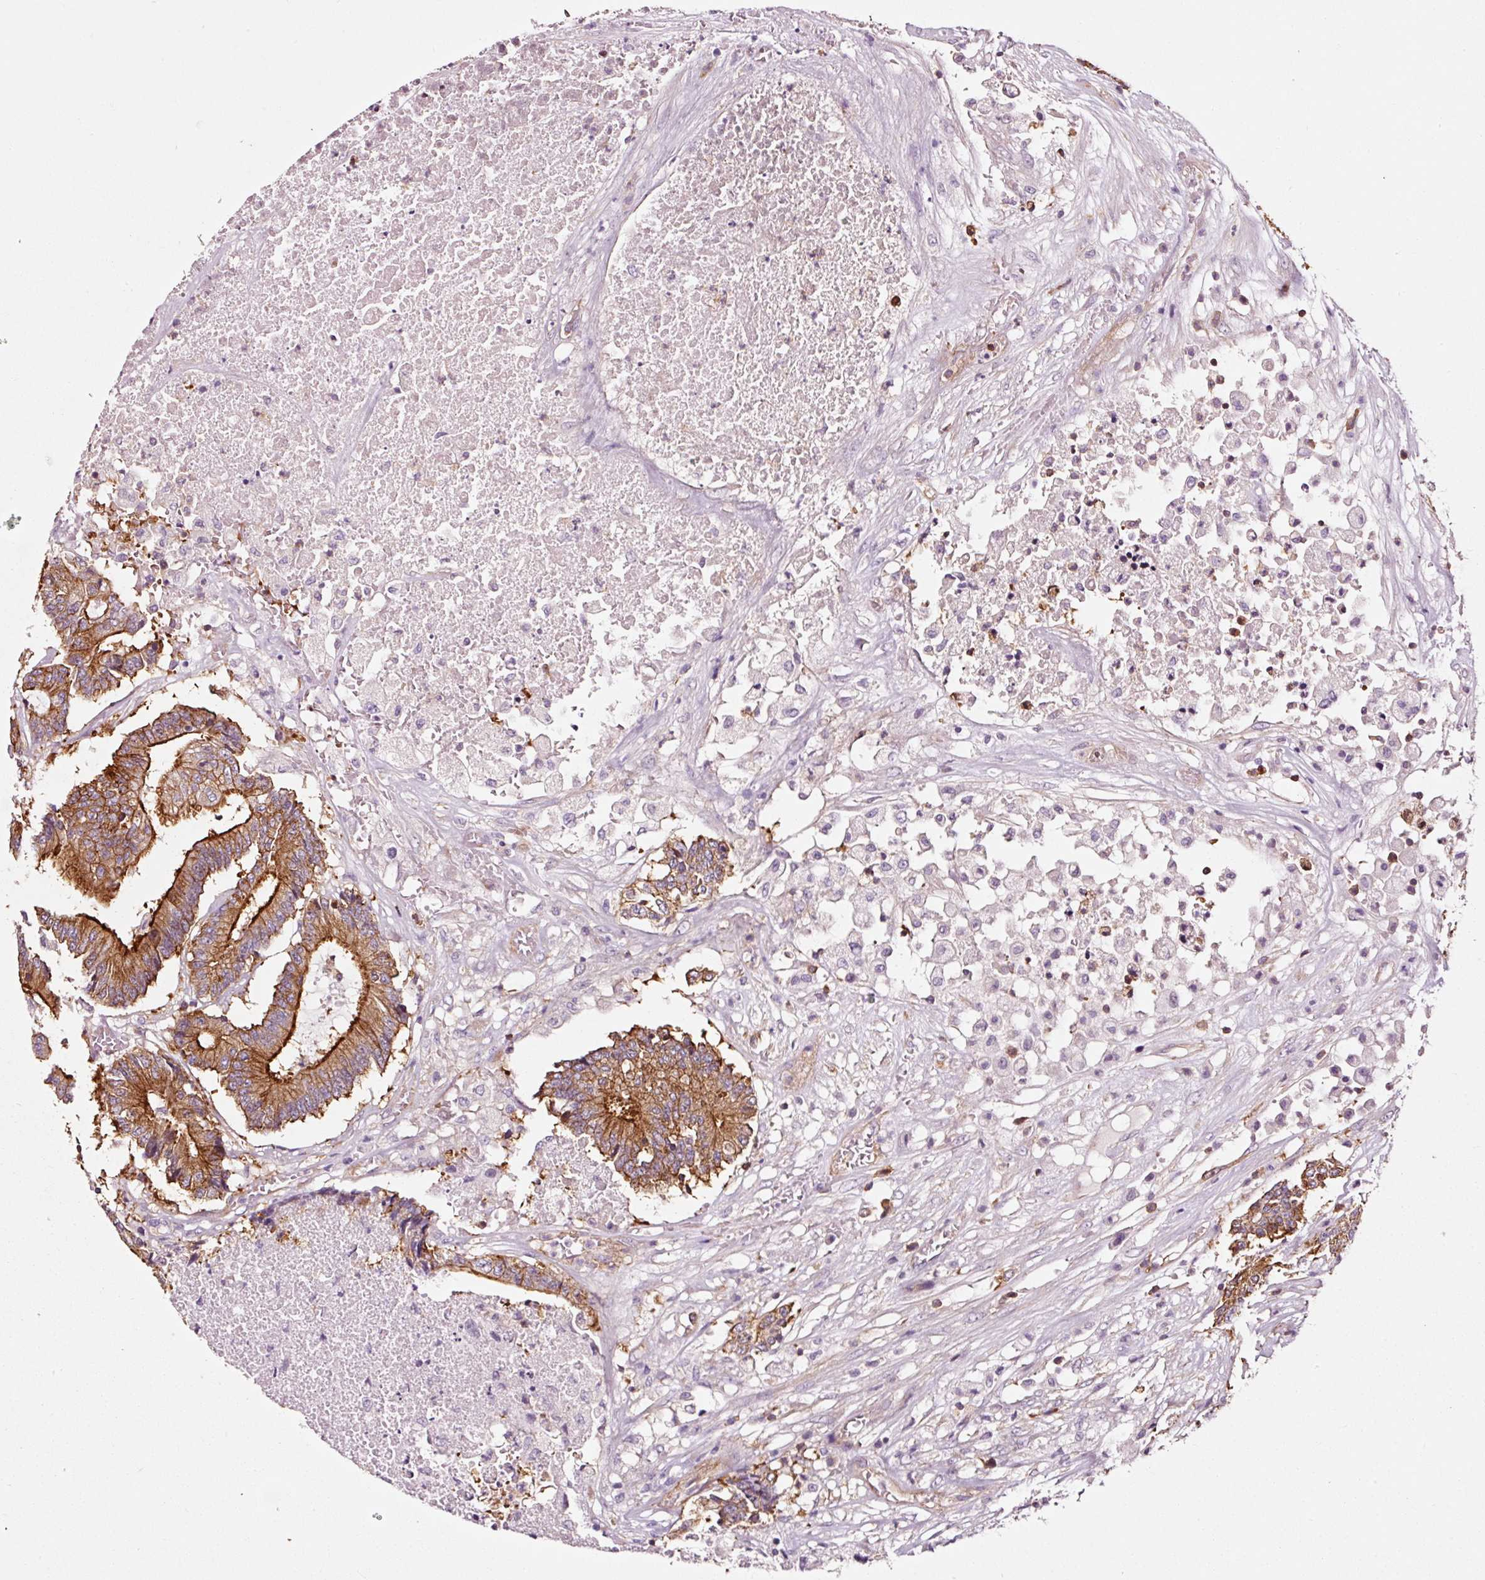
{"staining": {"intensity": "strong", "quantity": ">75%", "location": "cytoplasmic/membranous"}, "tissue": "colorectal cancer", "cell_type": "Tumor cells", "image_type": "cancer", "snomed": [{"axis": "morphology", "description": "Adenocarcinoma, NOS"}, {"axis": "topography", "description": "Colon"}], "caption": "Human colorectal cancer stained with a protein marker demonstrates strong staining in tumor cells.", "gene": "ADD3", "patient": {"sex": "female", "age": 84}}